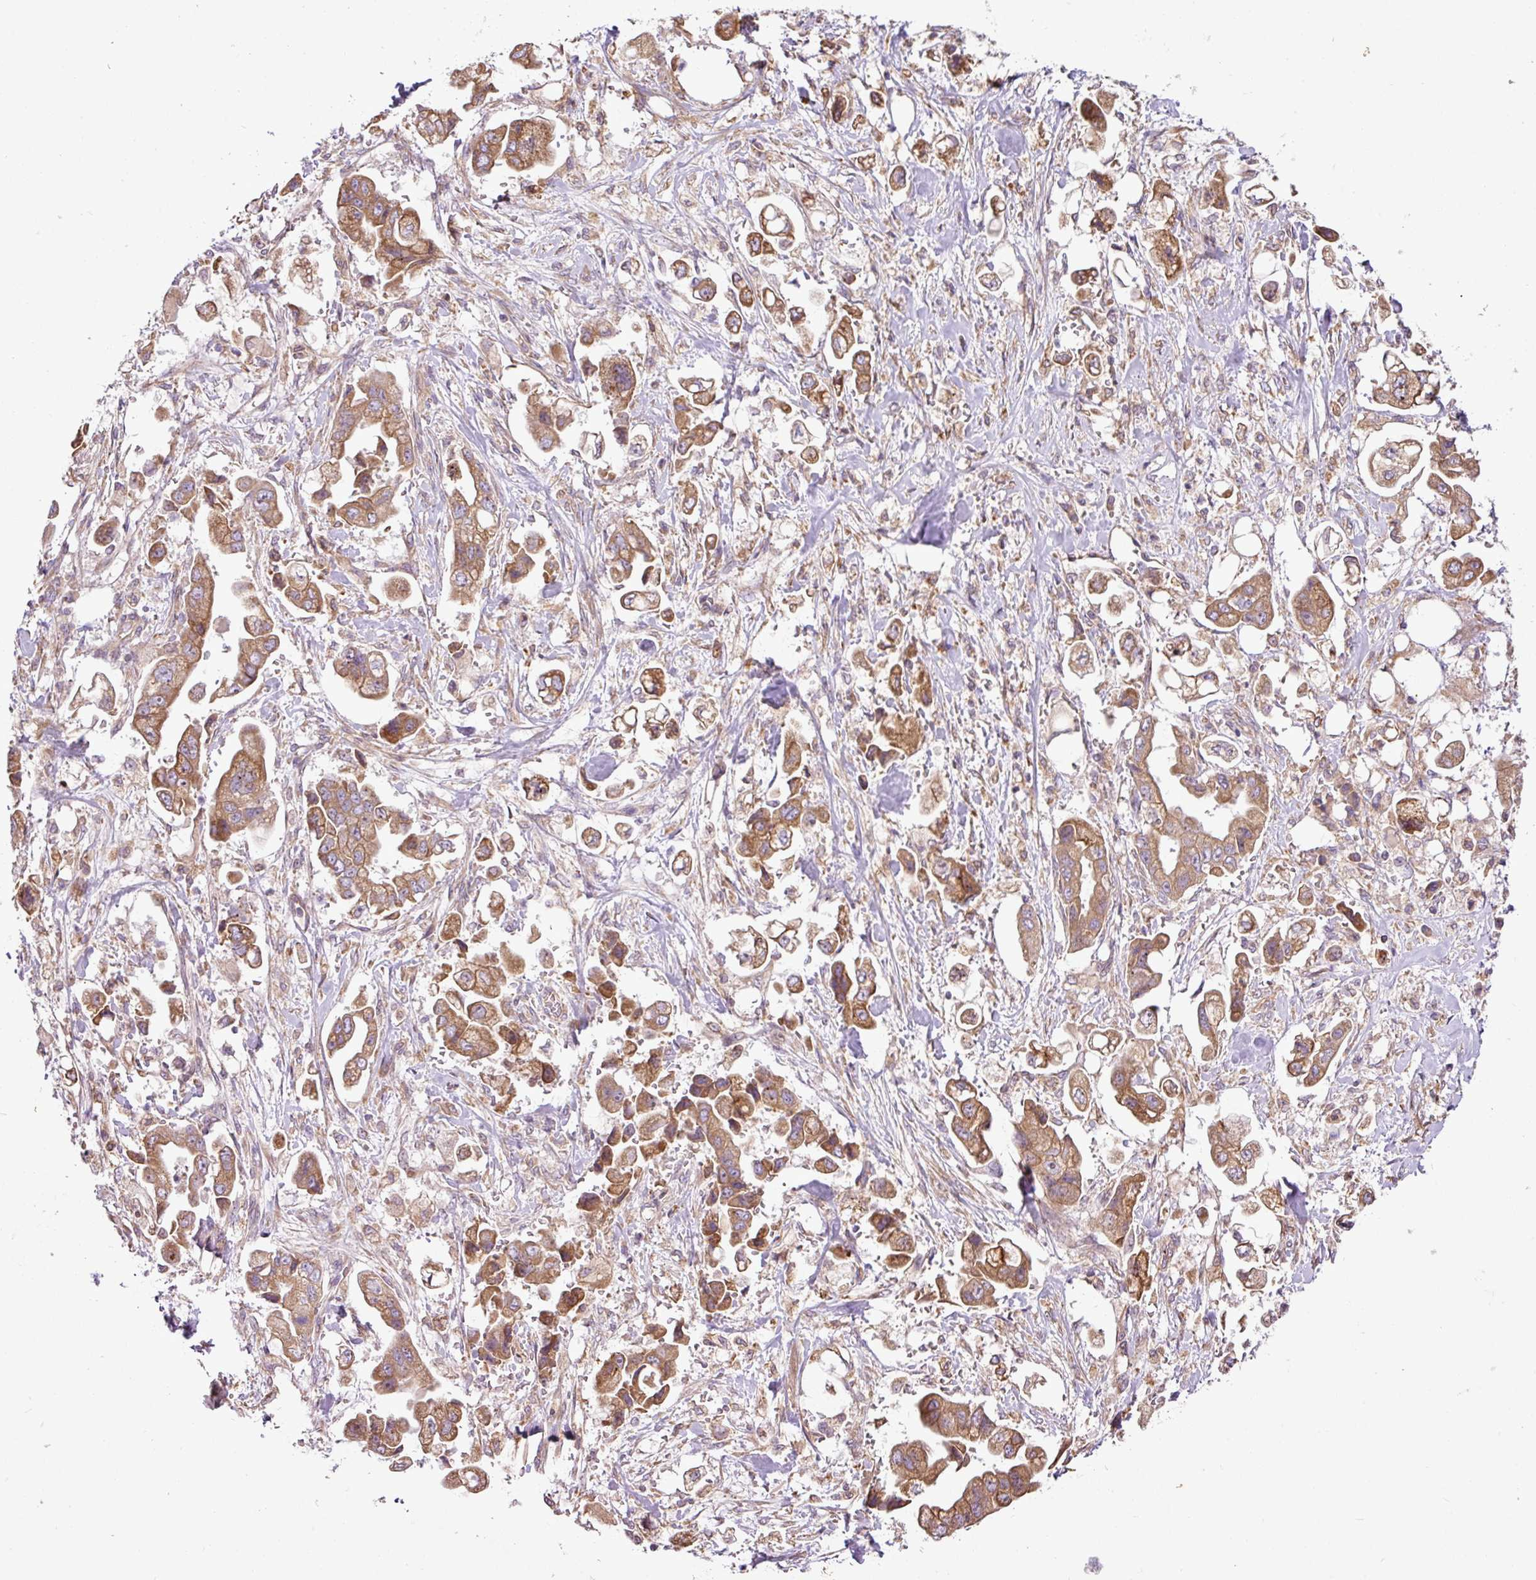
{"staining": {"intensity": "moderate", "quantity": ">75%", "location": "cytoplasmic/membranous"}, "tissue": "stomach cancer", "cell_type": "Tumor cells", "image_type": "cancer", "snomed": [{"axis": "morphology", "description": "Adenocarcinoma, NOS"}, {"axis": "topography", "description": "Stomach"}], "caption": "Immunohistochemical staining of stomach cancer (adenocarcinoma) shows medium levels of moderate cytoplasmic/membranous positivity in approximately >75% of tumor cells.", "gene": "COX18", "patient": {"sex": "male", "age": 62}}